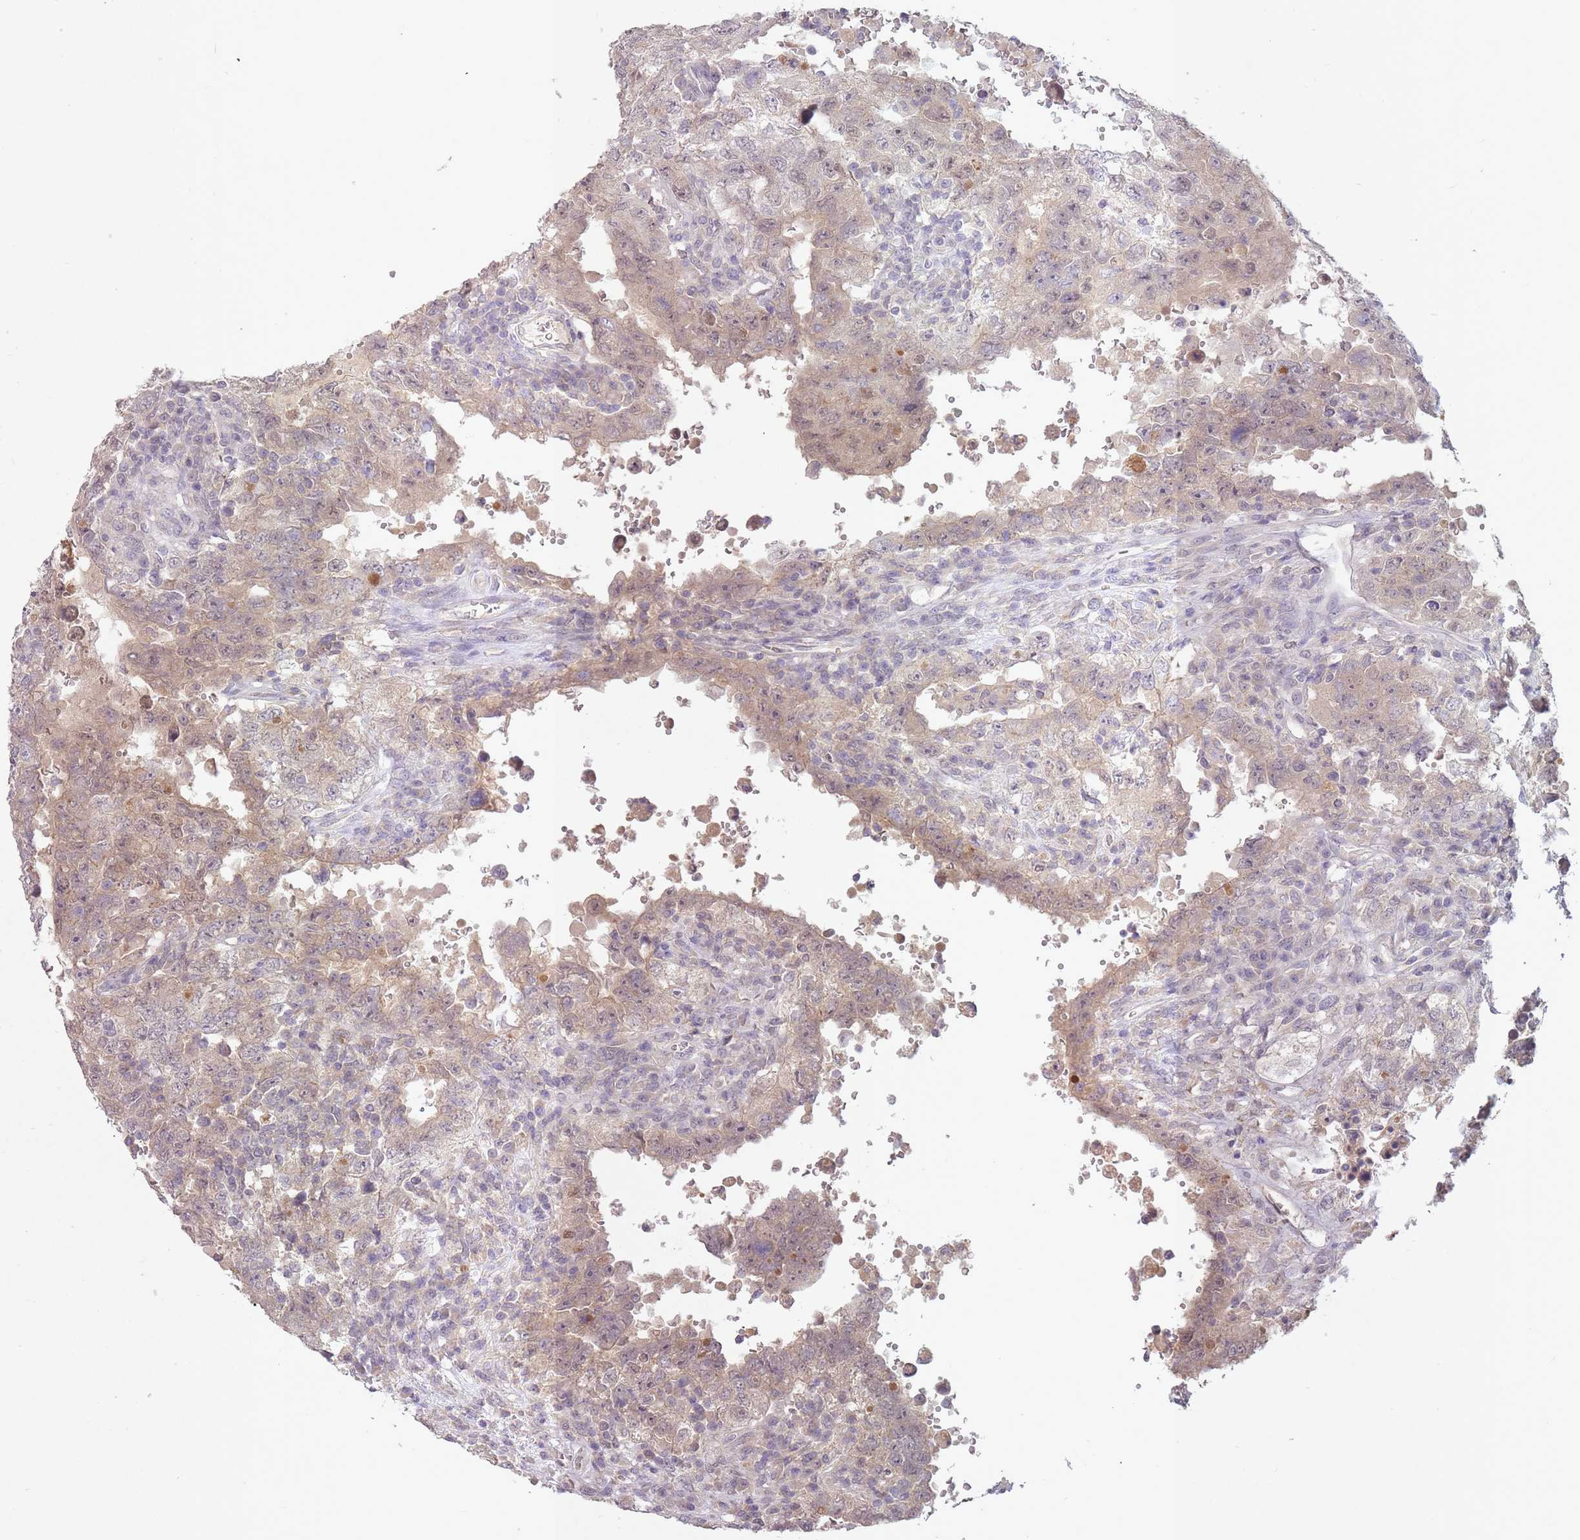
{"staining": {"intensity": "weak", "quantity": "25%-75%", "location": "cytoplasmic/membranous,nuclear"}, "tissue": "testis cancer", "cell_type": "Tumor cells", "image_type": "cancer", "snomed": [{"axis": "morphology", "description": "Carcinoma, Embryonal, NOS"}, {"axis": "topography", "description": "Testis"}], "caption": "Testis cancer stained for a protein reveals weak cytoplasmic/membranous and nuclear positivity in tumor cells. (DAB (3,3'-diaminobenzidine) IHC with brightfield microscopy, high magnification).", "gene": "LRATD2", "patient": {"sex": "male", "age": 26}}